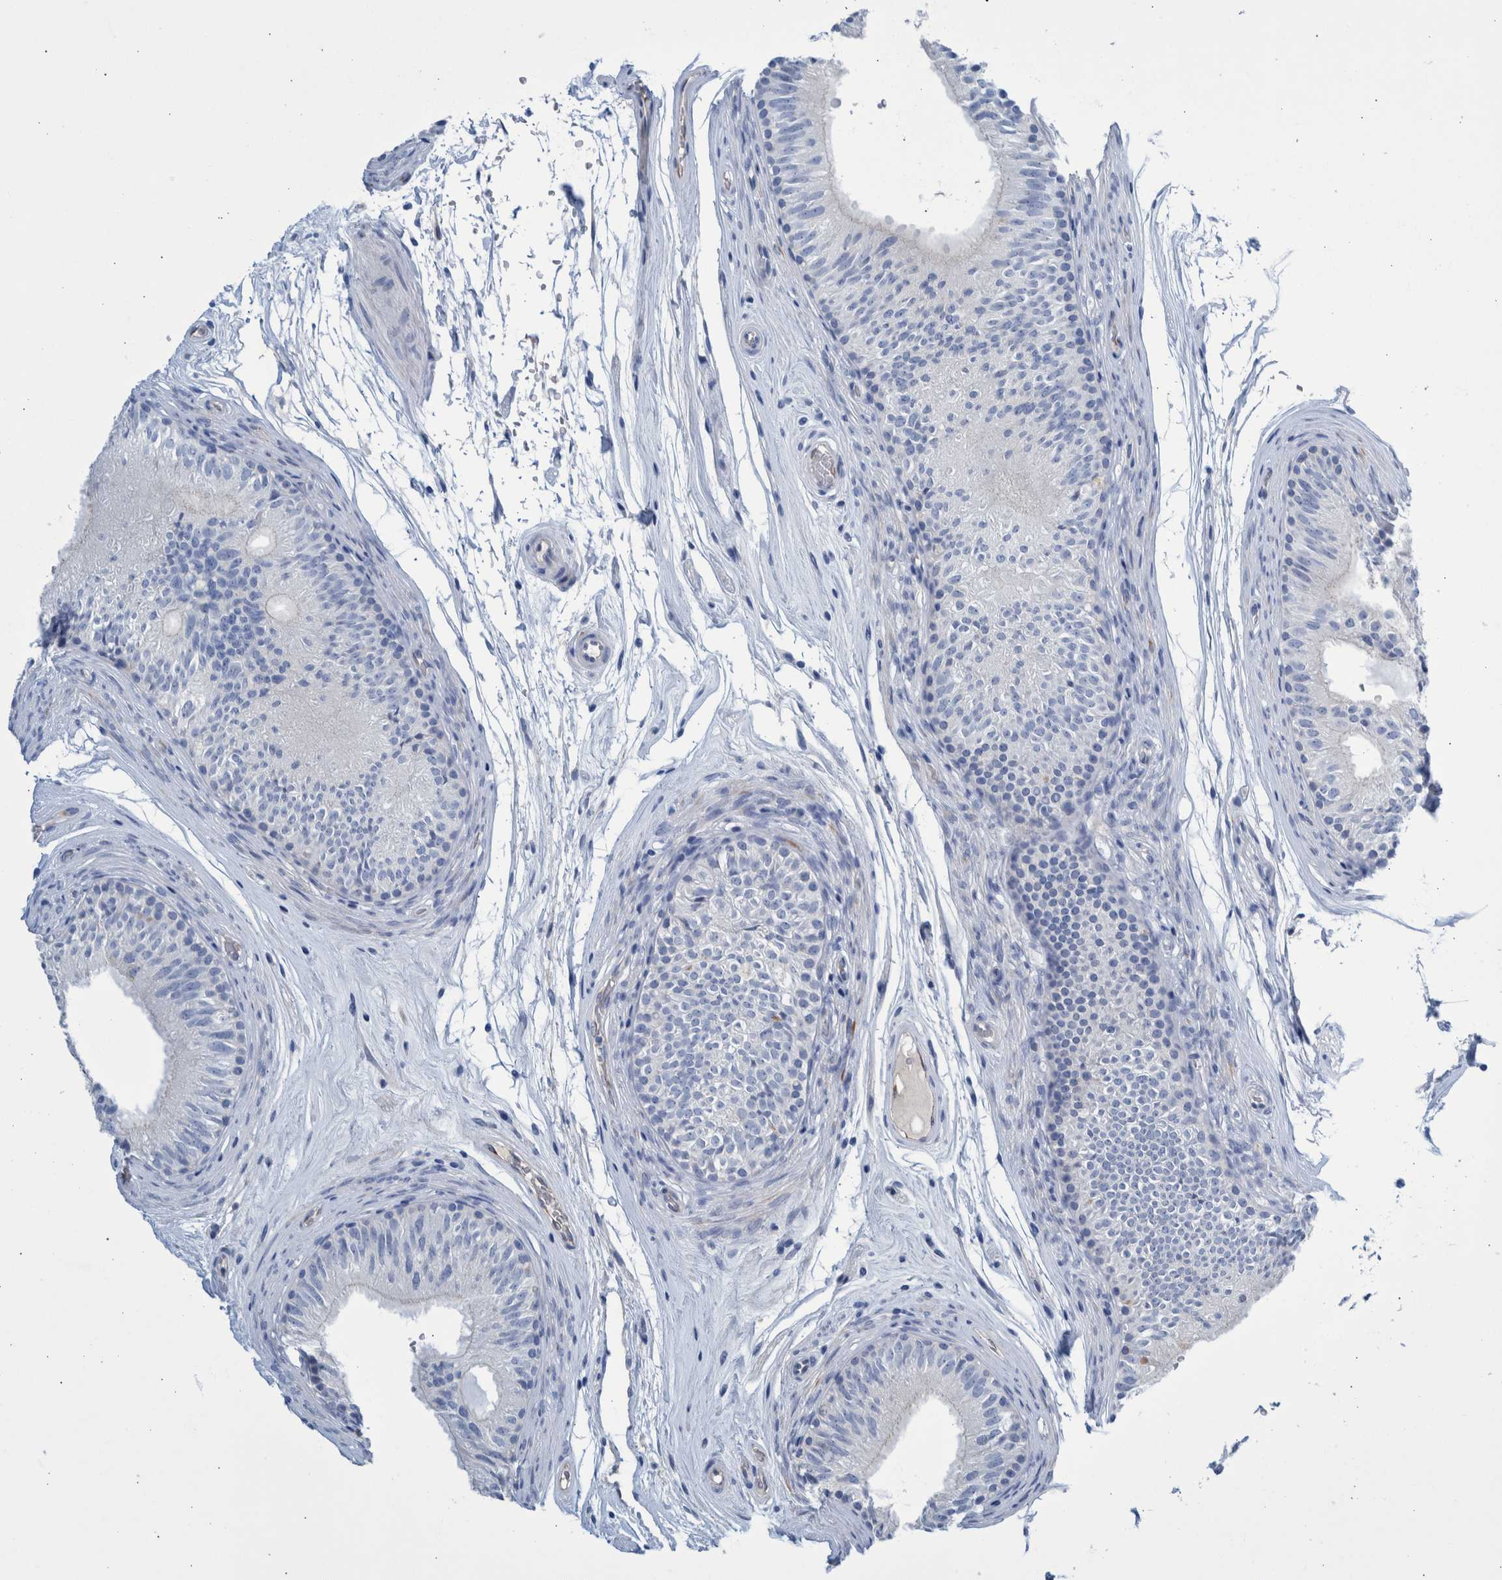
{"staining": {"intensity": "negative", "quantity": "none", "location": "none"}, "tissue": "epididymis", "cell_type": "Glandular cells", "image_type": "normal", "snomed": [{"axis": "morphology", "description": "Normal tissue, NOS"}, {"axis": "topography", "description": "Epididymis"}], "caption": "The immunohistochemistry histopathology image has no significant staining in glandular cells of epididymis.", "gene": "SLC34A3", "patient": {"sex": "male", "age": 36}}